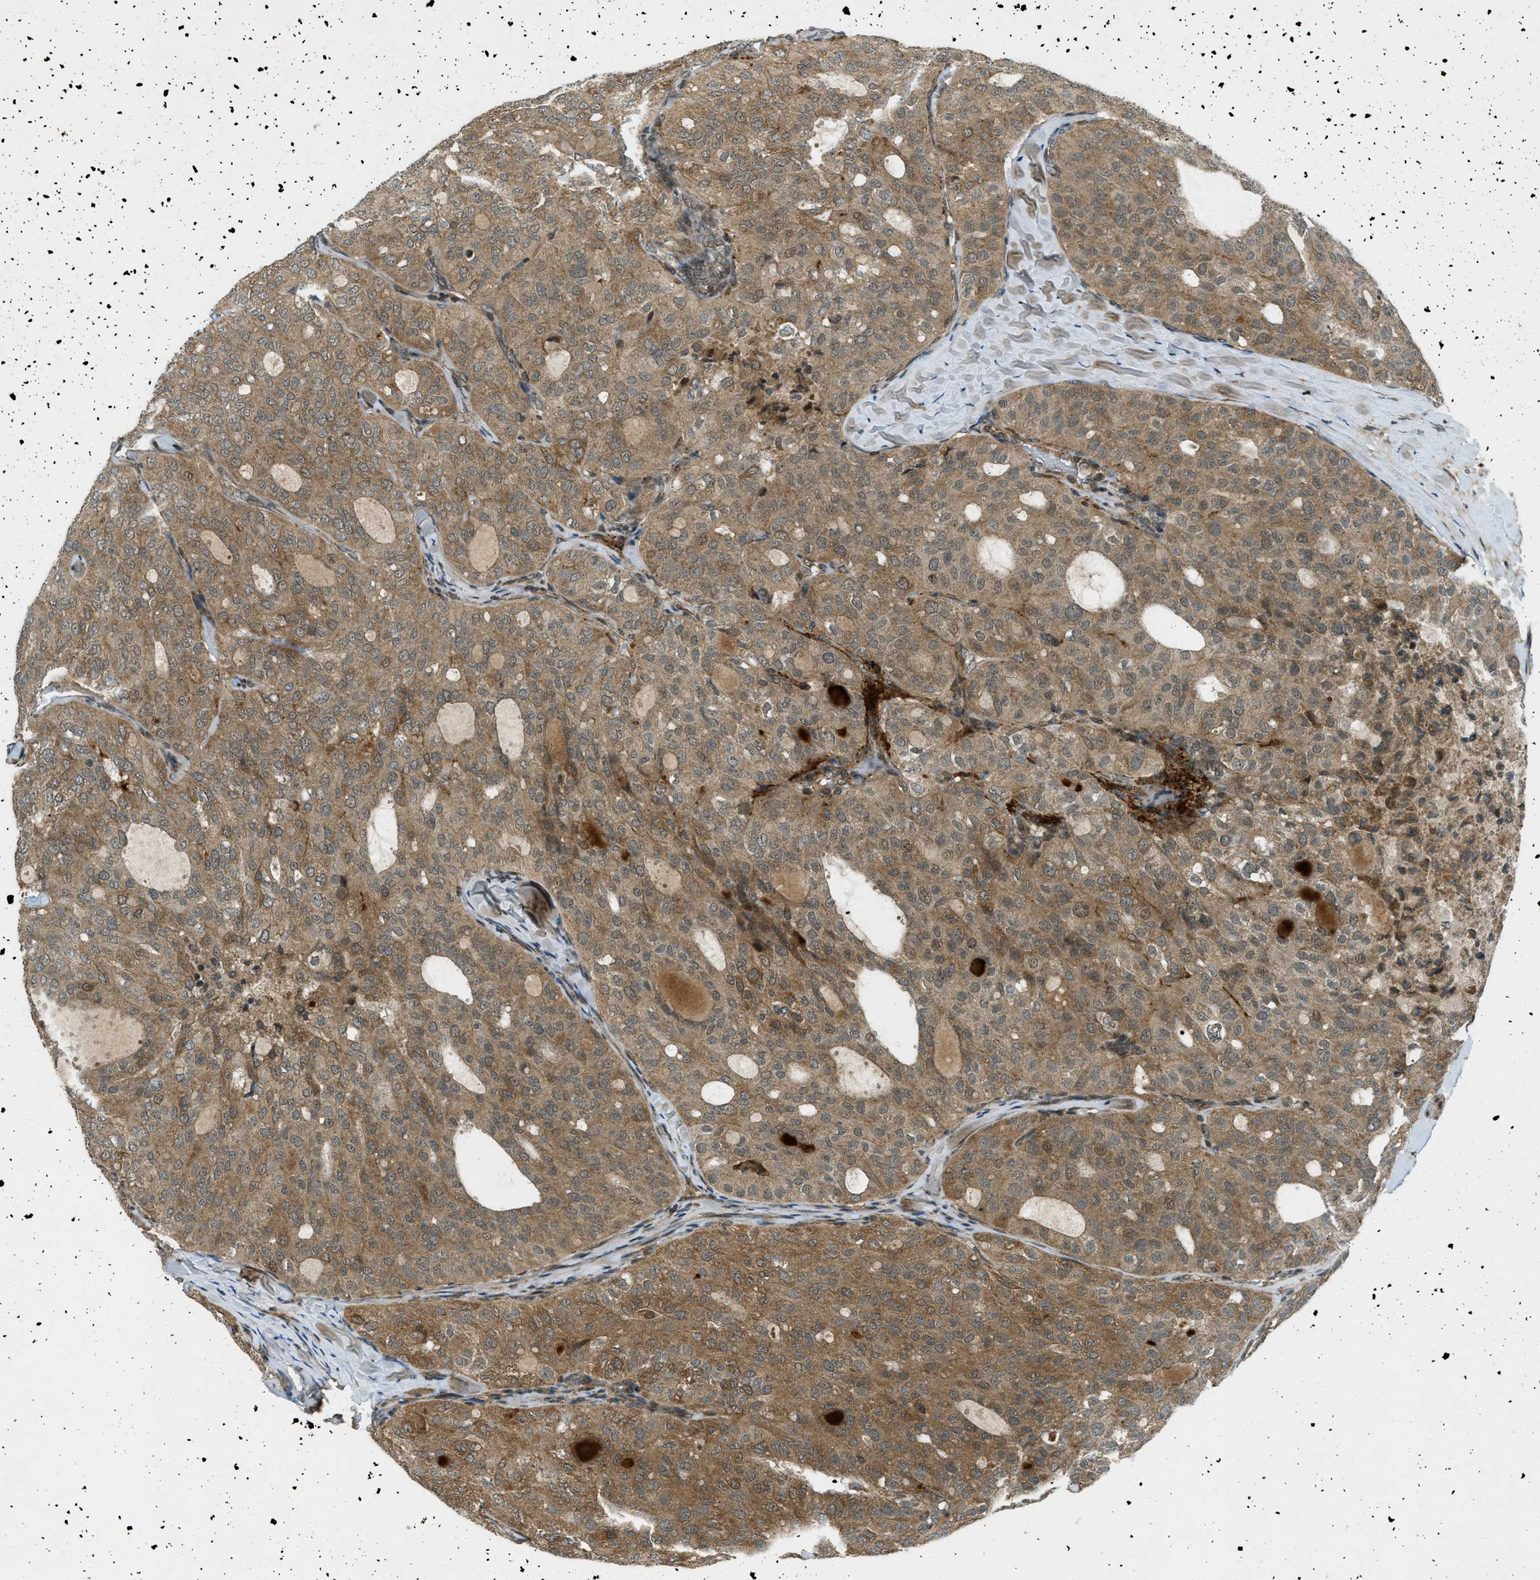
{"staining": {"intensity": "moderate", "quantity": ">75%", "location": "cytoplasmic/membranous"}, "tissue": "thyroid cancer", "cell_type": "Tumor cells", "image_type": "cancer", "snomed": [{"axis": "morphology", "description": "Follicular adenoma carcinoma, NOS"}, {"axis": "topography", "description": "Thyroid gland"}], "caption": "Moderate cytoplasmic/membranous staining is appreciated in about >75% of tumor cells in thyroid follicular adenoma carcinoma. The protein of interest is stained brown, and the nuclei are stained in blue (DAB (3,3'-diaminobenzidine) IHC with brightfield microscopy, high magnification).", "gene": "EIF2AK3", "patient": {"sex": "male", "age": 75}}